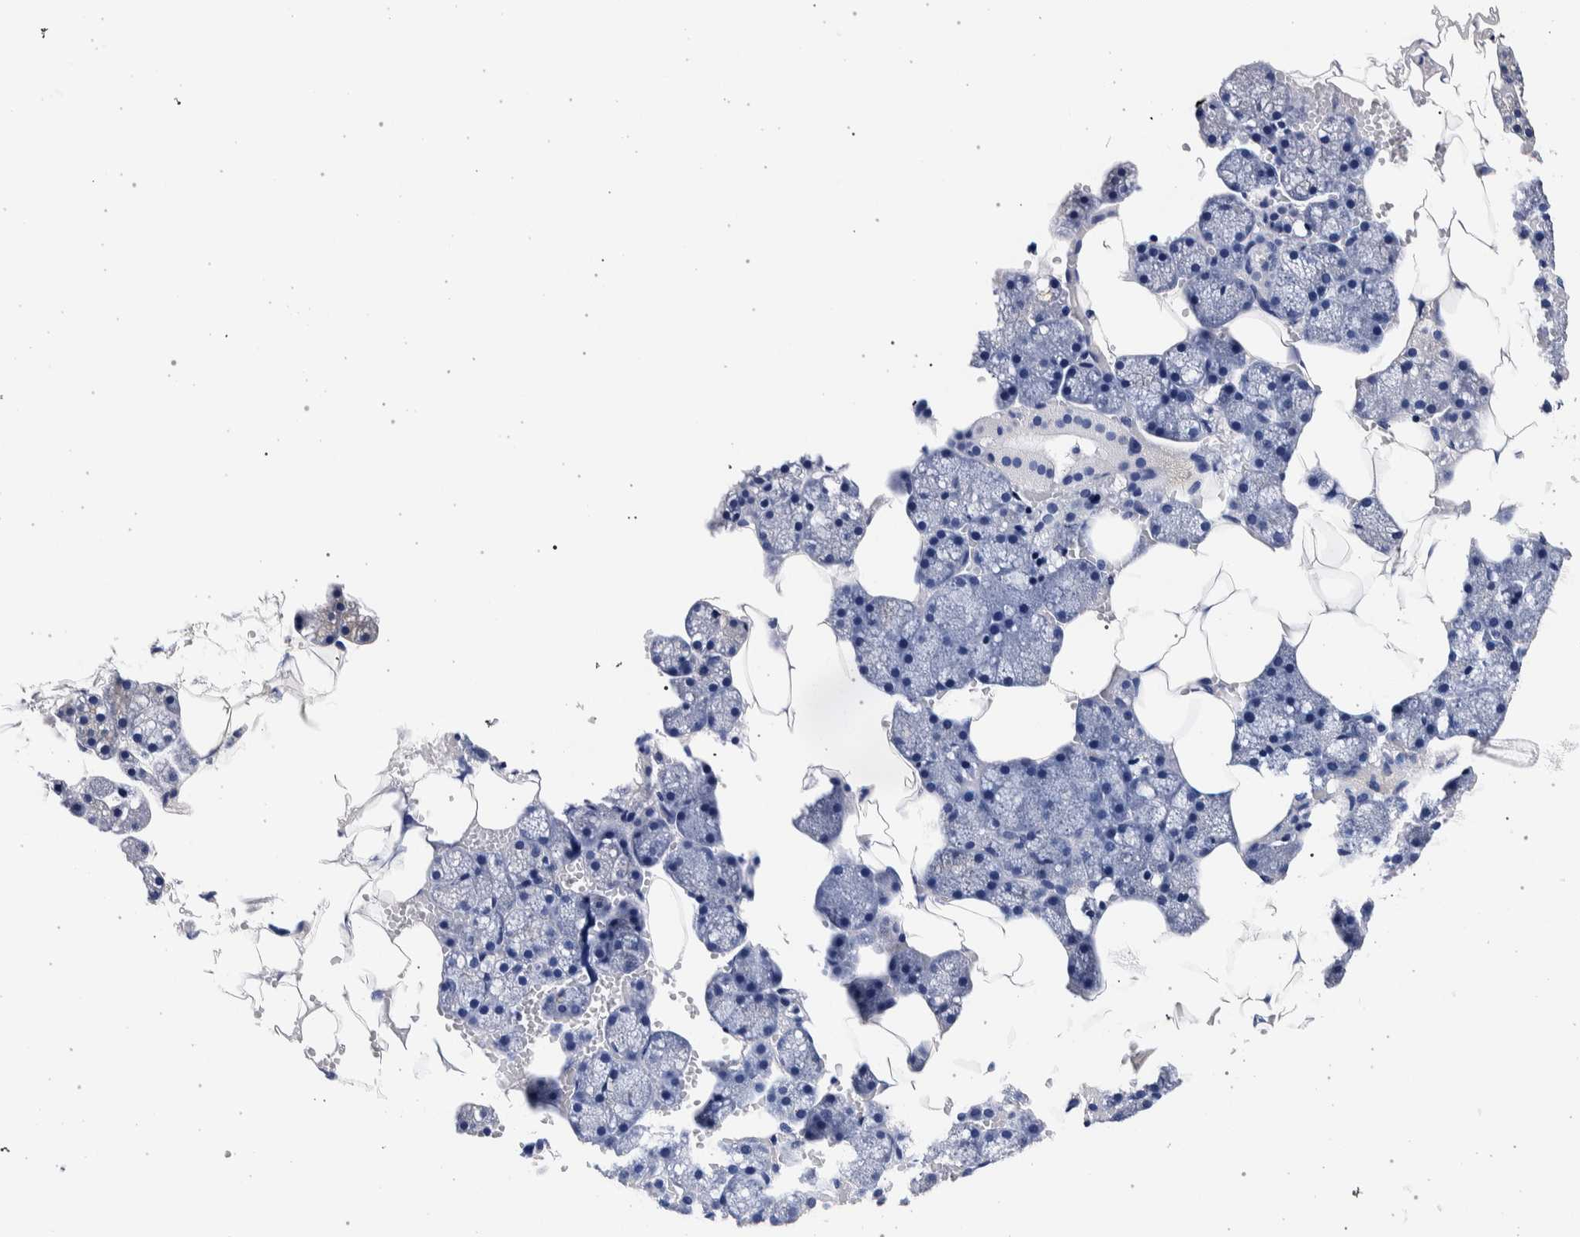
{"staining": {"intensity": "negative", "quantity": "none", "location": "none"}, "tissue": "salivary gland", "cell_type": "Glandular cells", "image_type": "normal", "snomed": [{"axis": "morphology", "description": "Normal tissue, NOS"}, {"axis": "topography", "description": "Salivary gland"}], "caption": "This is a photomicrograph of immunohistochemistry staining of benign salivary gland, which shows no staining in glandular cells.", "gene": "NIBAN2", "patient": {"sex": "male", "age": 62}}